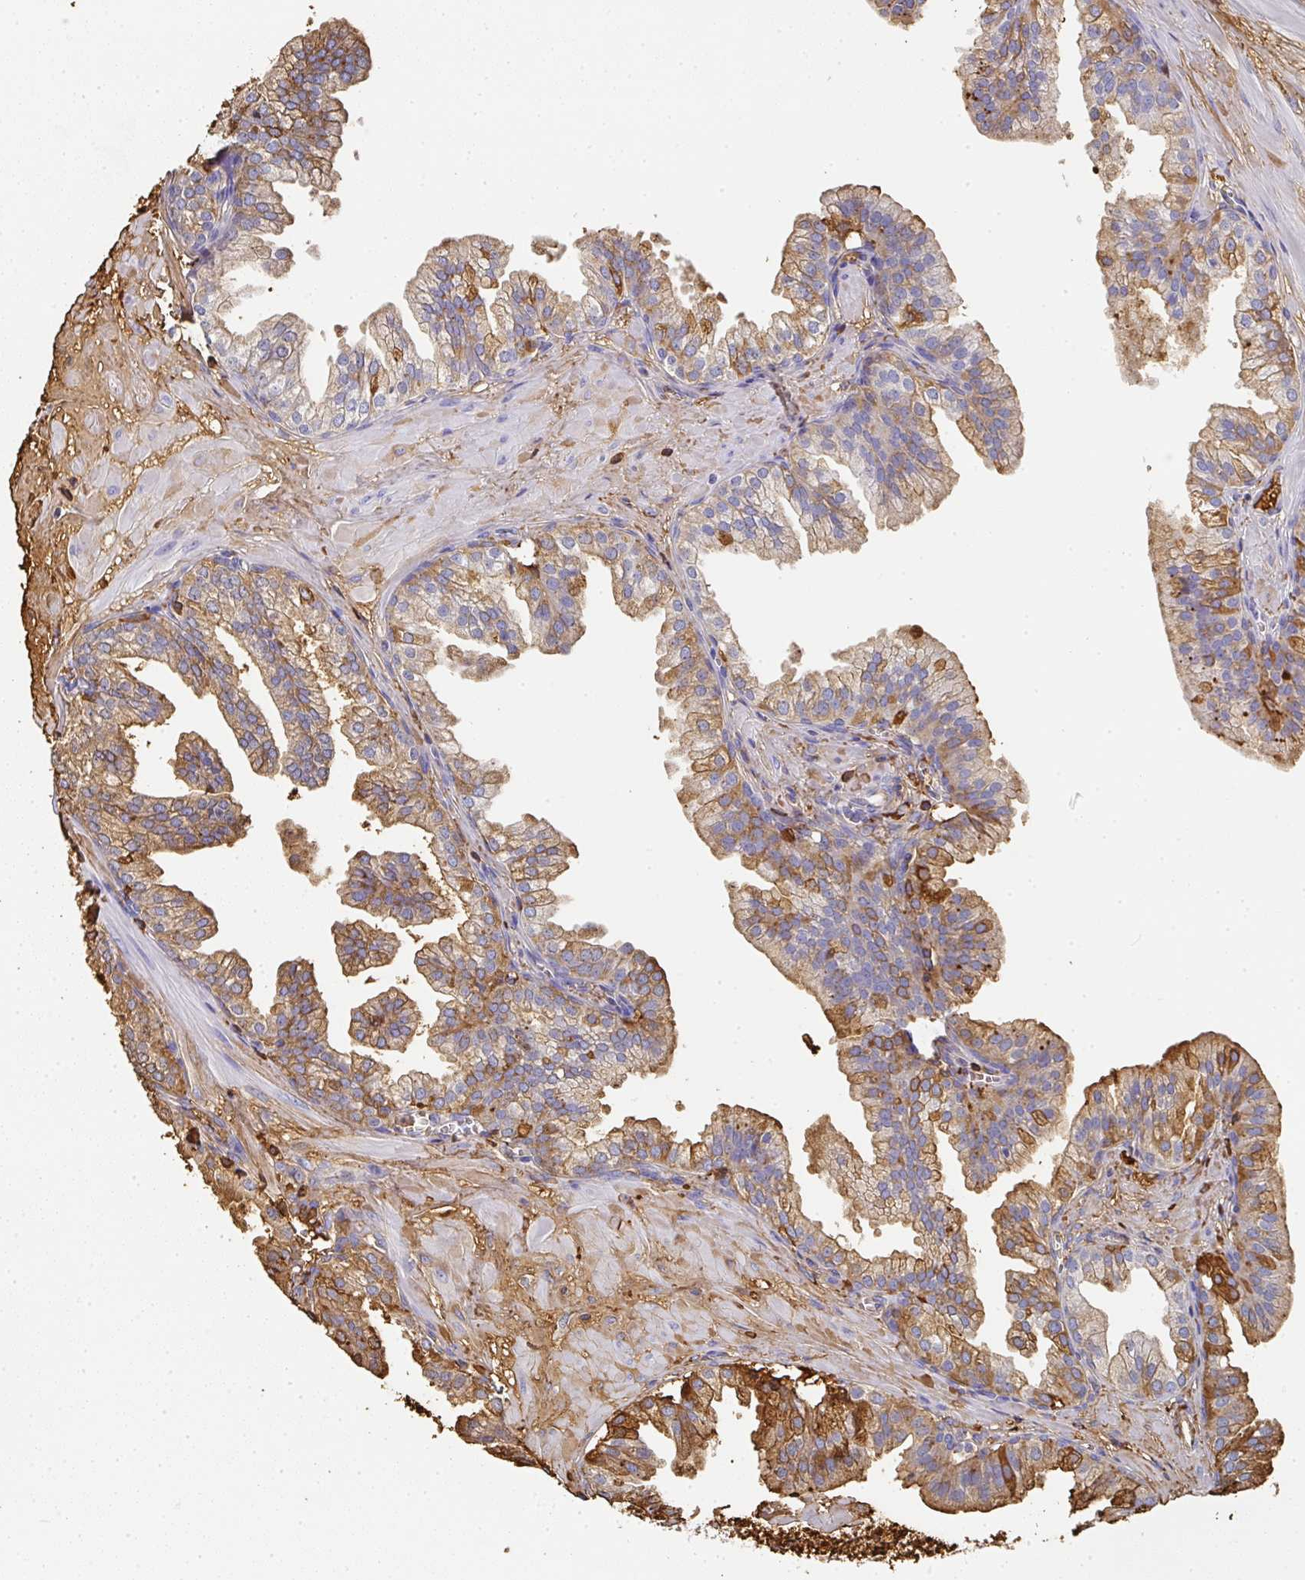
{"staining": {"intensity": "moderate", "quantity": "25%-75%", "location": "cytoplasmic/membranous"}, "tissue": "prostate", "cell_type": "Glandular cells", "image_type": "normal", "snomed": [{"axis": "morphology", "description": "Normal tissue, NOS"}, {"axis": "topography", "description": "Prostate"}, {"axis": "topography", "description": "Peripheral nerve tissue"}], "caption": "Approximately 25%-75% of glandular cells in normal human prostate reveal moderate cytoplasmic/membranous protein positivity as visualized by brown immunohistochemical staining.", "gene": "ALB", "patient": {"sex": "male", "age": 55}}